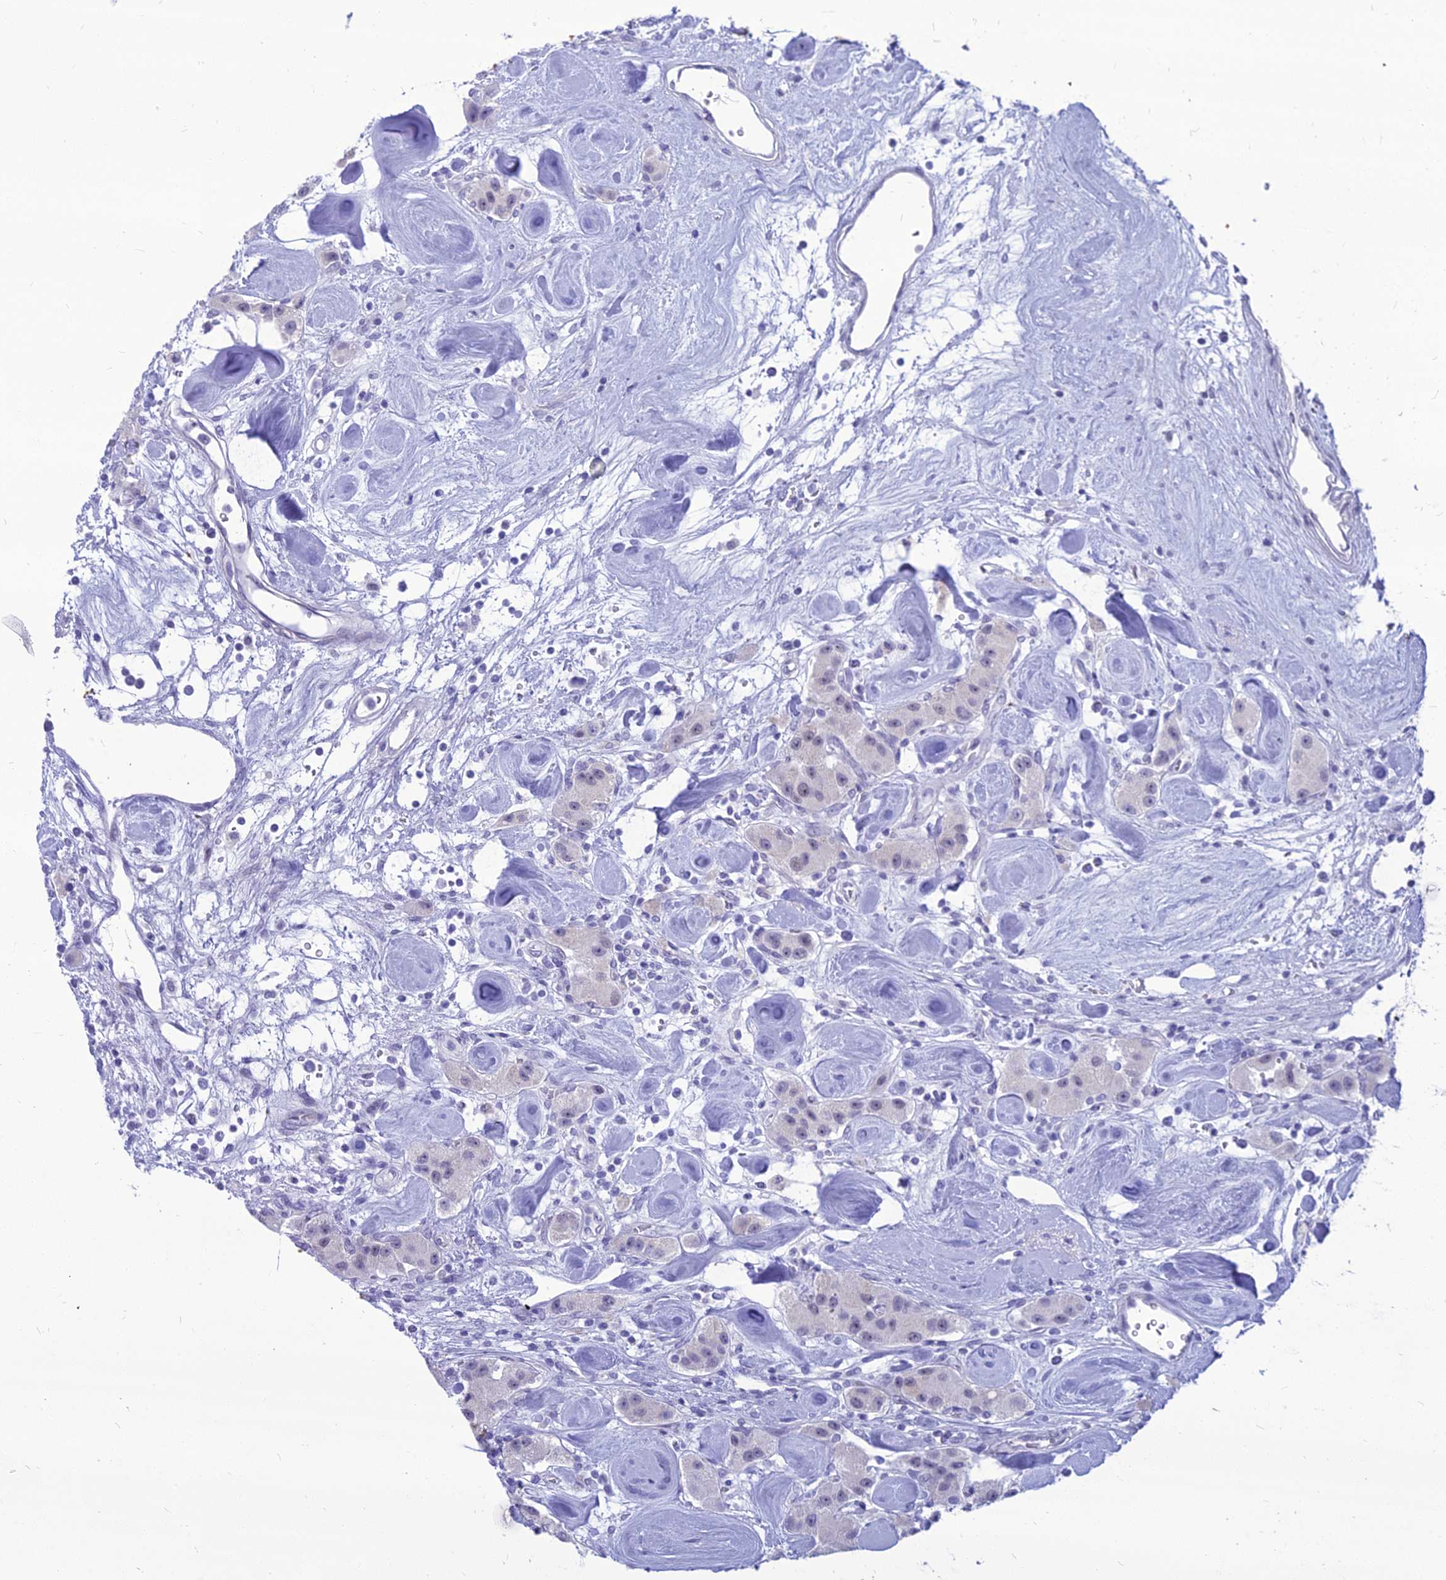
{"staining": {"intensity": "weak", "quantity": "<25%", "location": "nuclear"}, "tissue": "carcinoid", "cell_type": "Tumor cells", "image_type": "cancer", "snomed": [{"axis": "morphology", "description": "Carcinoid, malignant, NOS"}, {"axis": "topography", "description": "Pancreas"}], "caption": "High power microscopy photomicrograph of an IHC micrograph of carcinoid (malignant), revealing no significant positivity in tumor cells.", "gene": "DHX40", "patient": {"sex": "male", "age": 41}}